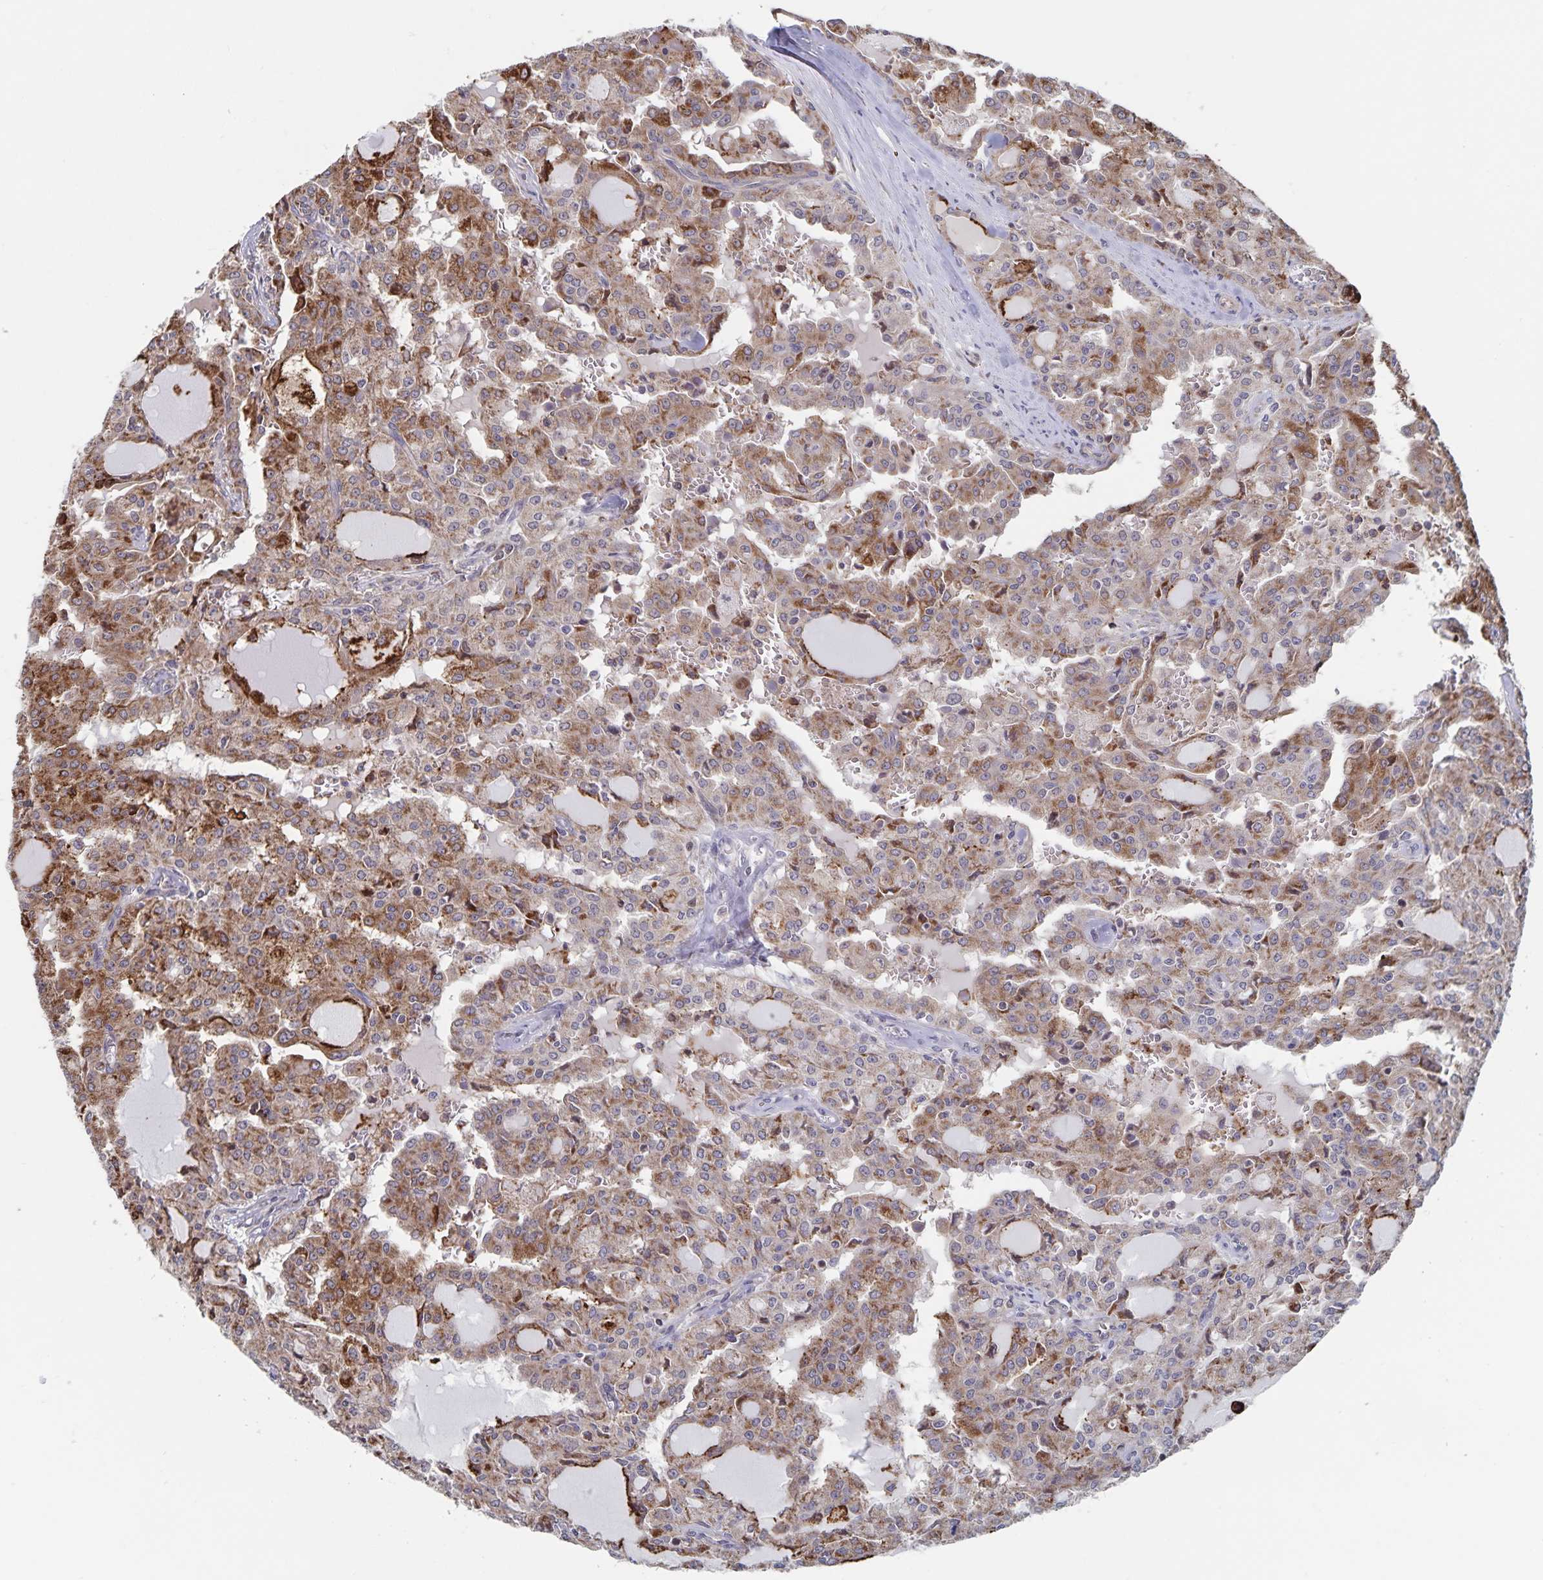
{"staining": {"intensity": "moderate", "quantity": ">75%", "location": "cytoplasmic/membranous"}, "tissue": "head and neck cancer", "cell_type": "Tumor cells", "image_type": "cancer", "snomed": [{"axis": "morphology", "description": "Adenocarcinoma, NOS"}, {"axis": "topography", "description": "Head-Neck"}], "caption": "This histopathology image demonstrates immunohistochemistry staining of head and neck cancer, with medium moderate cytoplasmic/membranous staining in approximately >75% of tumor cells.", "gene": "ACACA", "patient": {"sex": "male", "age": 64}}